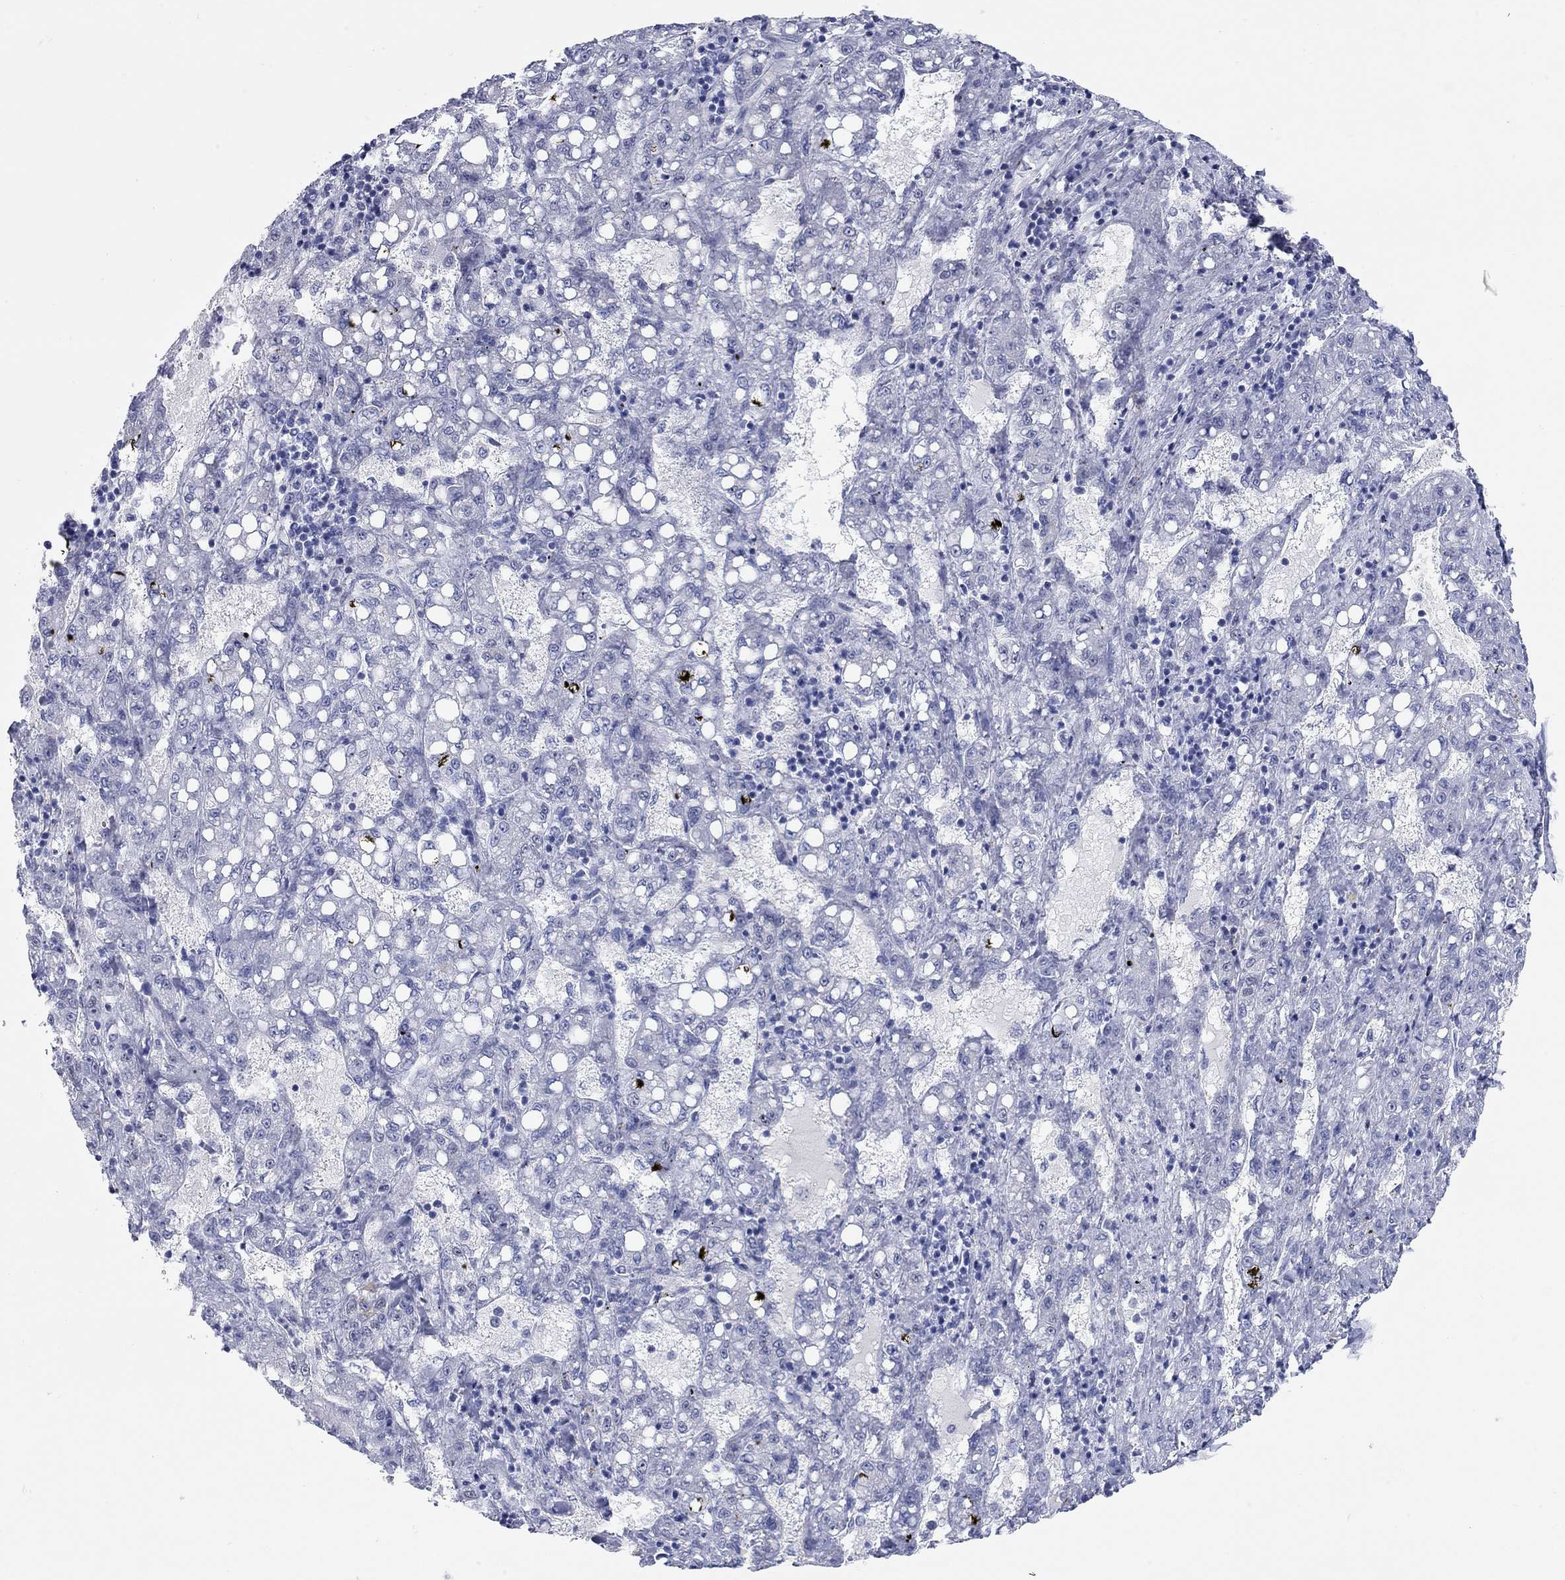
{"staining": {"intensity": "negative", "quantity": "none", "location": "none"}, "tissue": "liver cancer", "cell_type": "Tumor cells", "image_type": "cancer", "snomed": [{"axis": "morphology", "description": "Carcinoma, Hepatocellular, NOS"}, {"axis": "topography", "description": "Liver"}], "caption": "An IHC micrograph of liver cancer (hepatocellular carcinoma) is shown. There is no staining in tumor cells of liver cancer (hepatocellular carcinoma). (Brightfield microscopy of DAB IHC at high magnification).", "gene": "WASF3", "patient": {"sex": "female", "age": 65}}